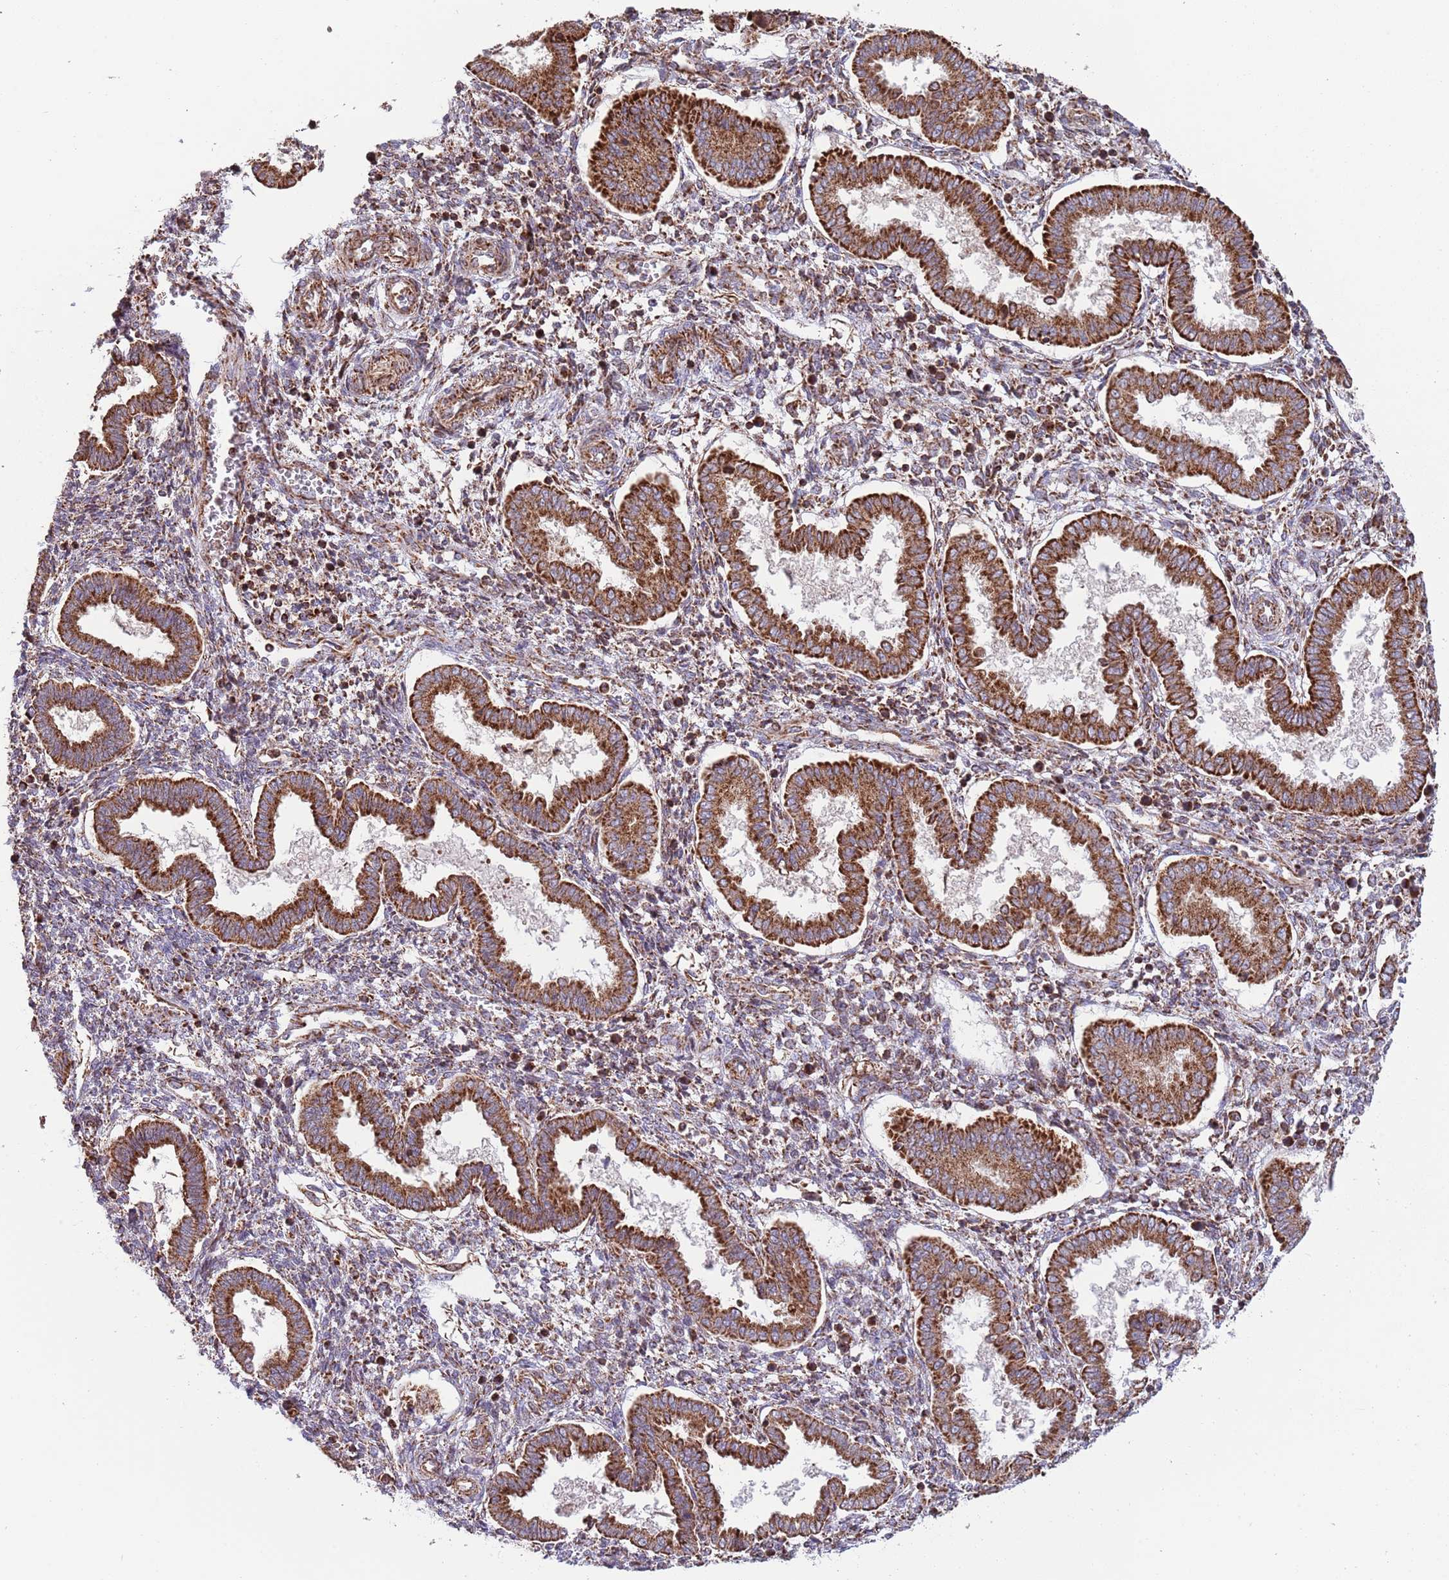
{"staining": {"intensity": "strong", "quantity": "25%-75%", "location": "cytoplasmic/membranous"}, "tissue": "endometrium", "cell_type": "Cells in endometrial stroma", "image_type": "normal", "snomed": [{"axis": "morphology", "description": "Normal tissue, NOS"}, {"axis": "topography", "description": "Endometrium"}], "caption": "A high amount of strong cytoplasmic/membranous staining is present in about 25%-75% of cells in endometrial stroma in normal endometrium. (DAB = brown stain, brightfield microscopy at high magnification).", "gene": "ATP5PD", "patient": {"sex": "female", "age": 24}}